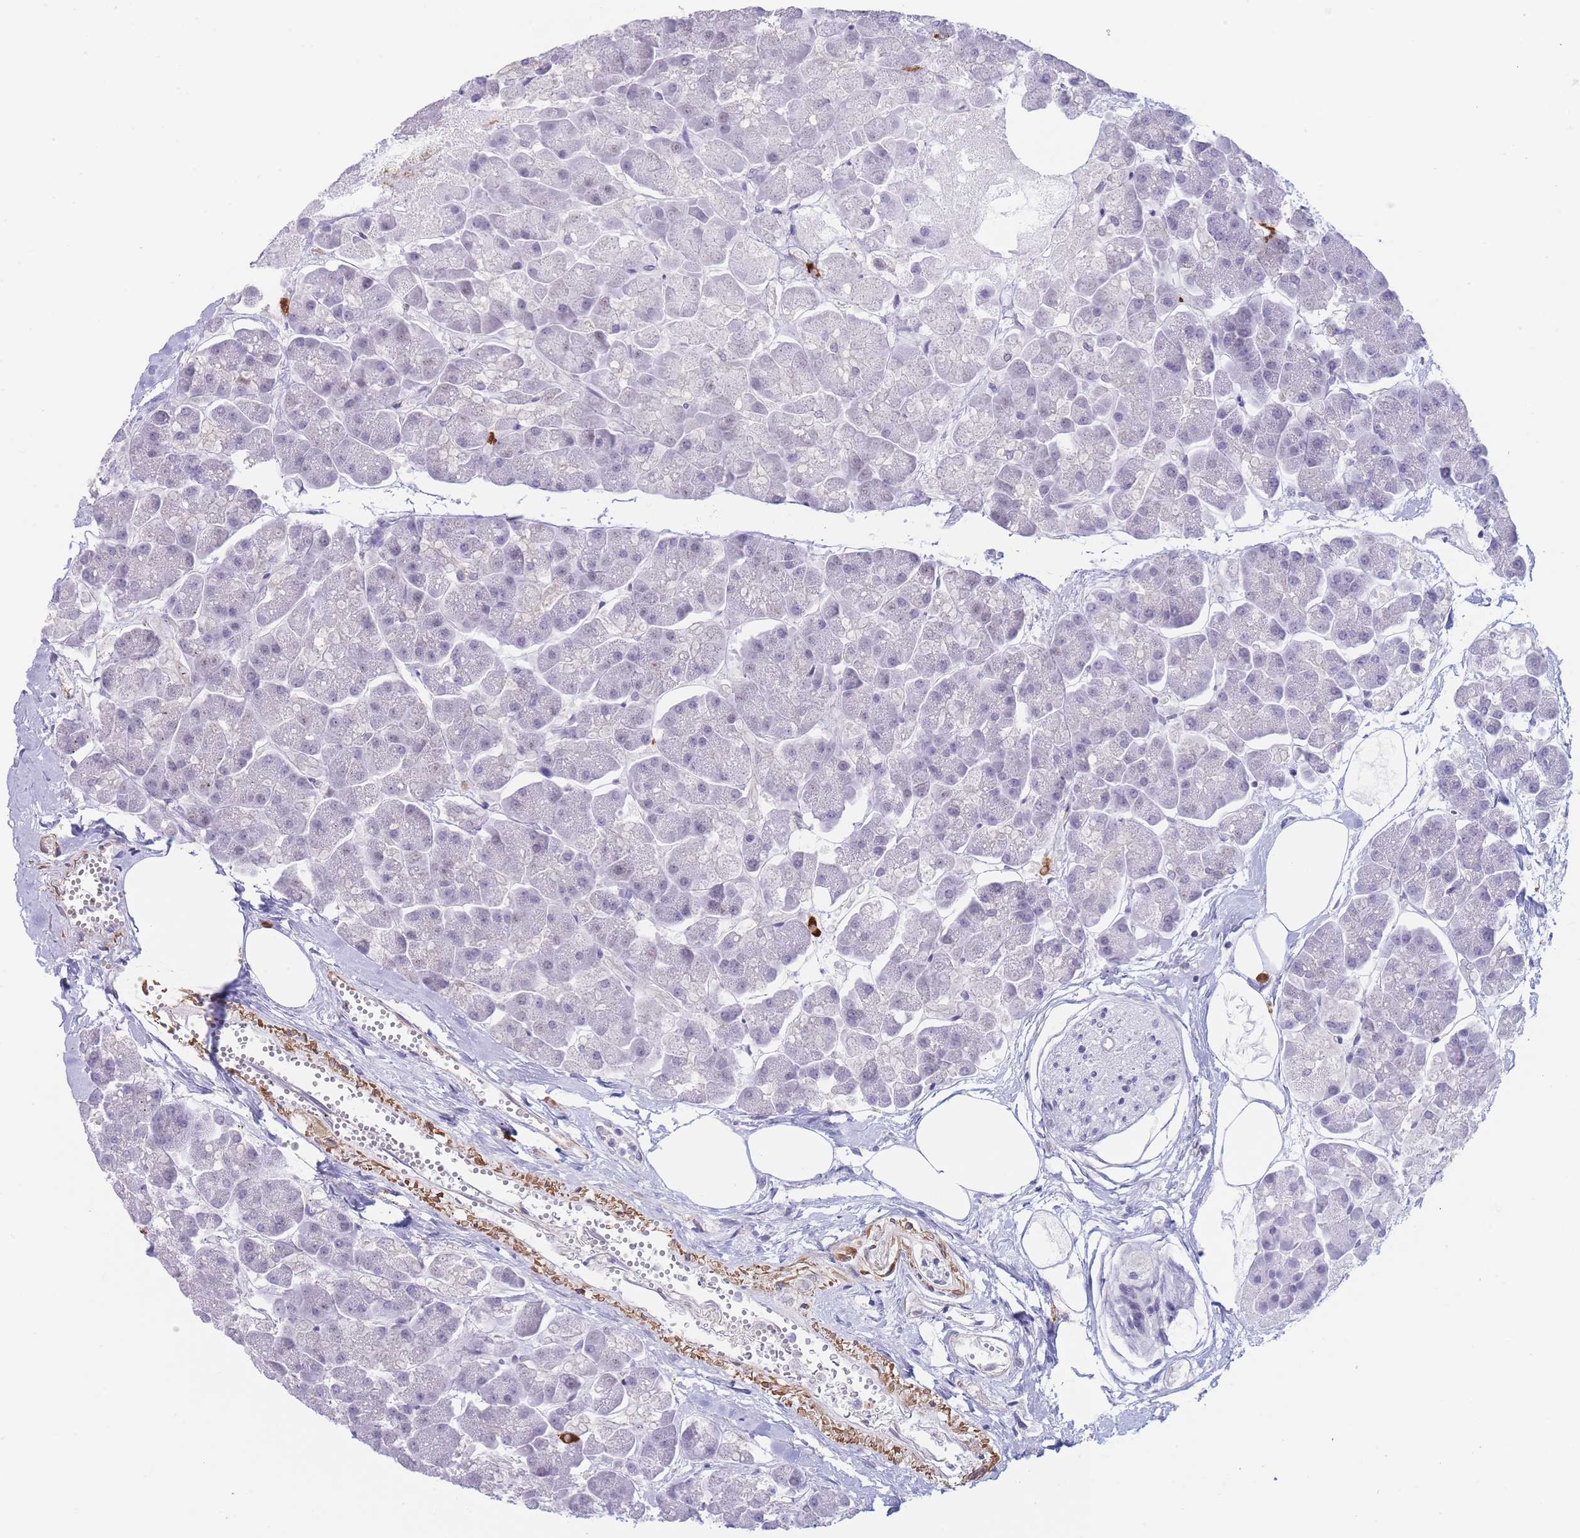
{"staining": {"intensity": "negative", "quantity": "none", "location": "none"}, "tissue": "pancreas", "cell_type": "Exocrine glandular cells", "image_type": "normal", "snomed": [{"axis": "morphology", "description": "Normal tissue, NOS"}, {"axis": "topography", "description": "Pancreas"}, {"axis": "topography", "description": "Peripheral nerve tissue"}], "caption": "High magnification brightfield microscopy of normal pancreas stained with DAB (3,3'-diaminobenzidine) (brown) and counterstained with hematoxylin (blue): exocrine glandular cells show no significant staining. (DAB (3,3'-diaminobenzidine) IHC with hematoxylin counter stain).", "gene": "ASAP3", "patient": {"sex": "male", "age": 54}}